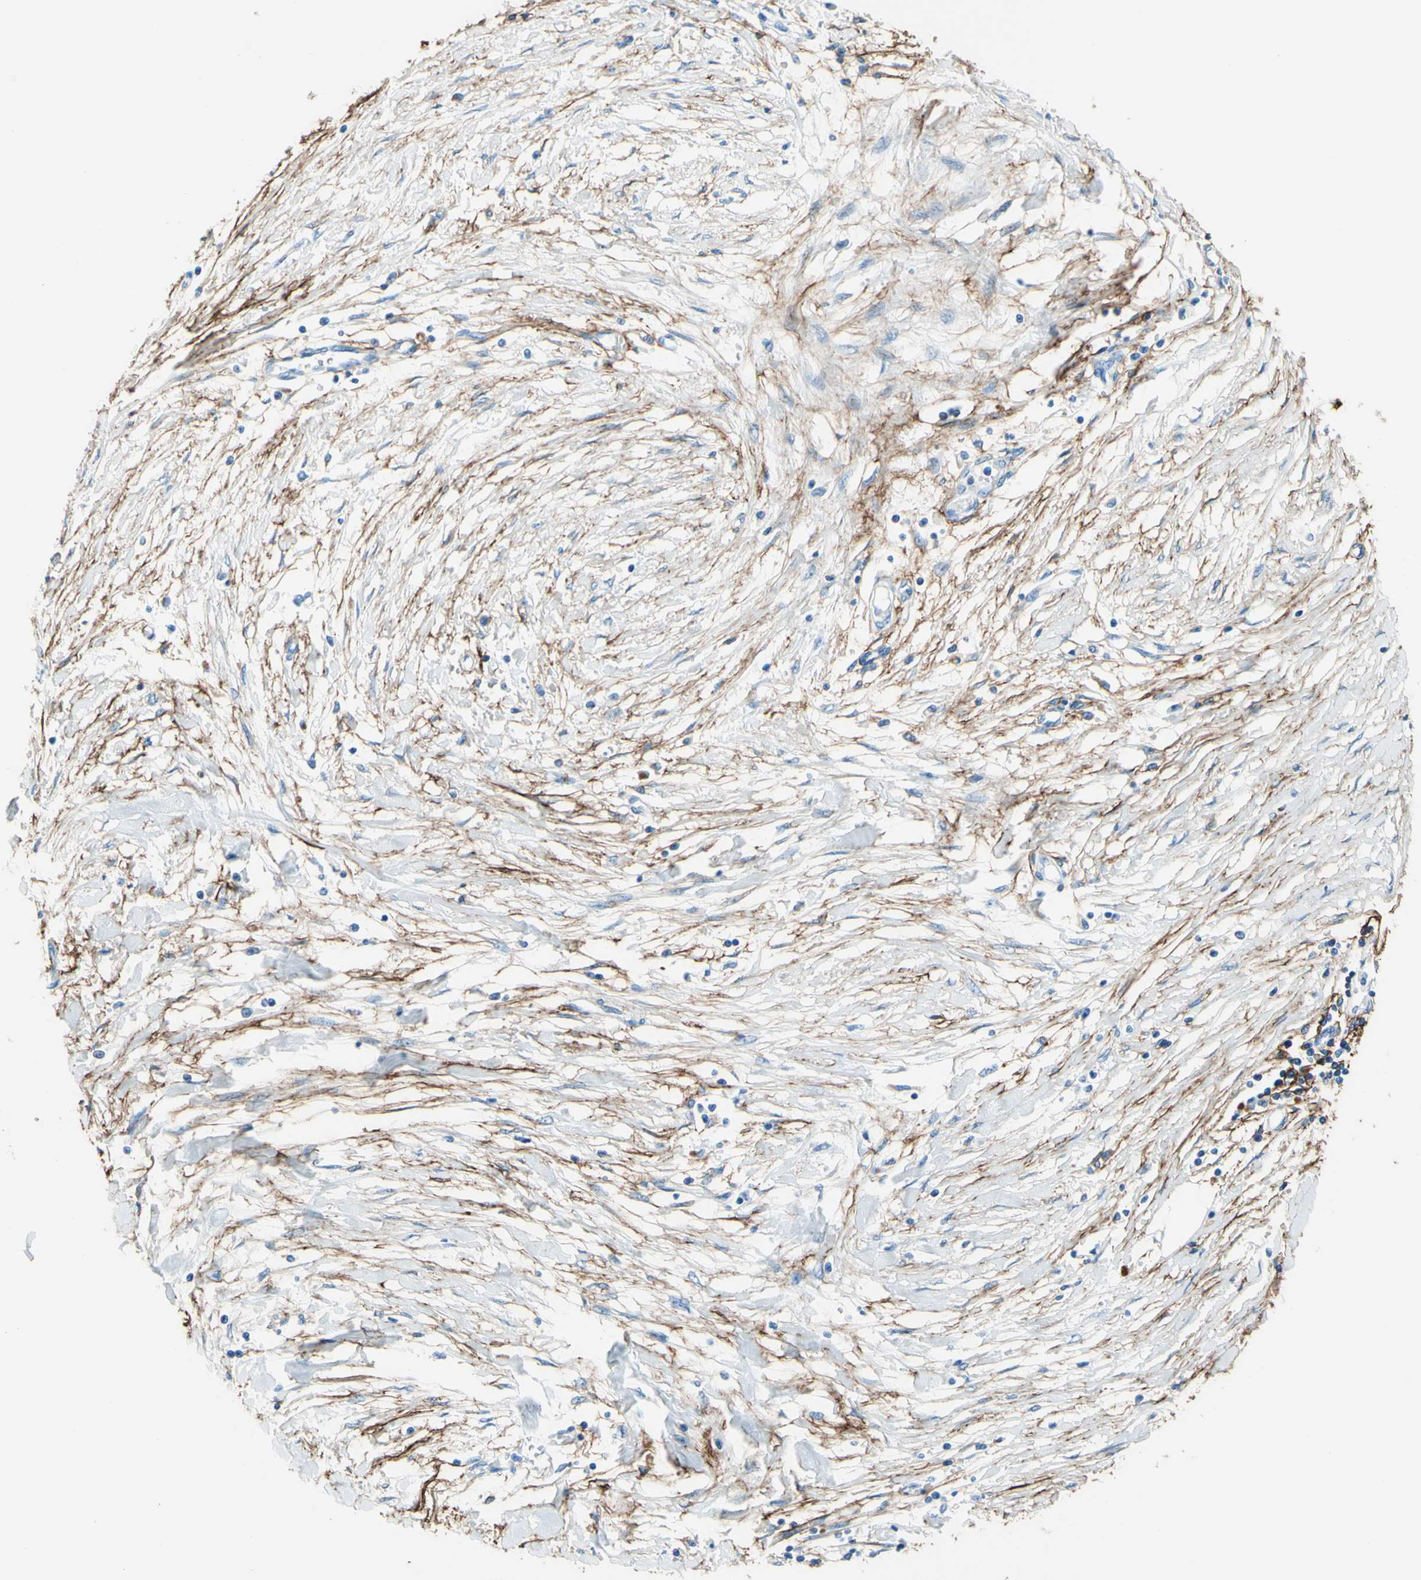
{"staining": {"intensity": "negative", "quantity": "none", "location": "none"}, "tissue": "pancreatic cancer", "cell_type": "Tumor cells", "image_type": "cancer", "snomed": [{"axis": "morphology", "description": "Adenocarcinoma, NOS"}, {"axis": "topography", "description": "Pancreas"}], "caption": "There is no significant staining in tumor cells of adenocarcinoma (pancreatic). (DAB IHC visualized using brightfield microscopy, high magnification).", "gene": "MFAP5", "patient": {"sex": "female", "age": 70}}